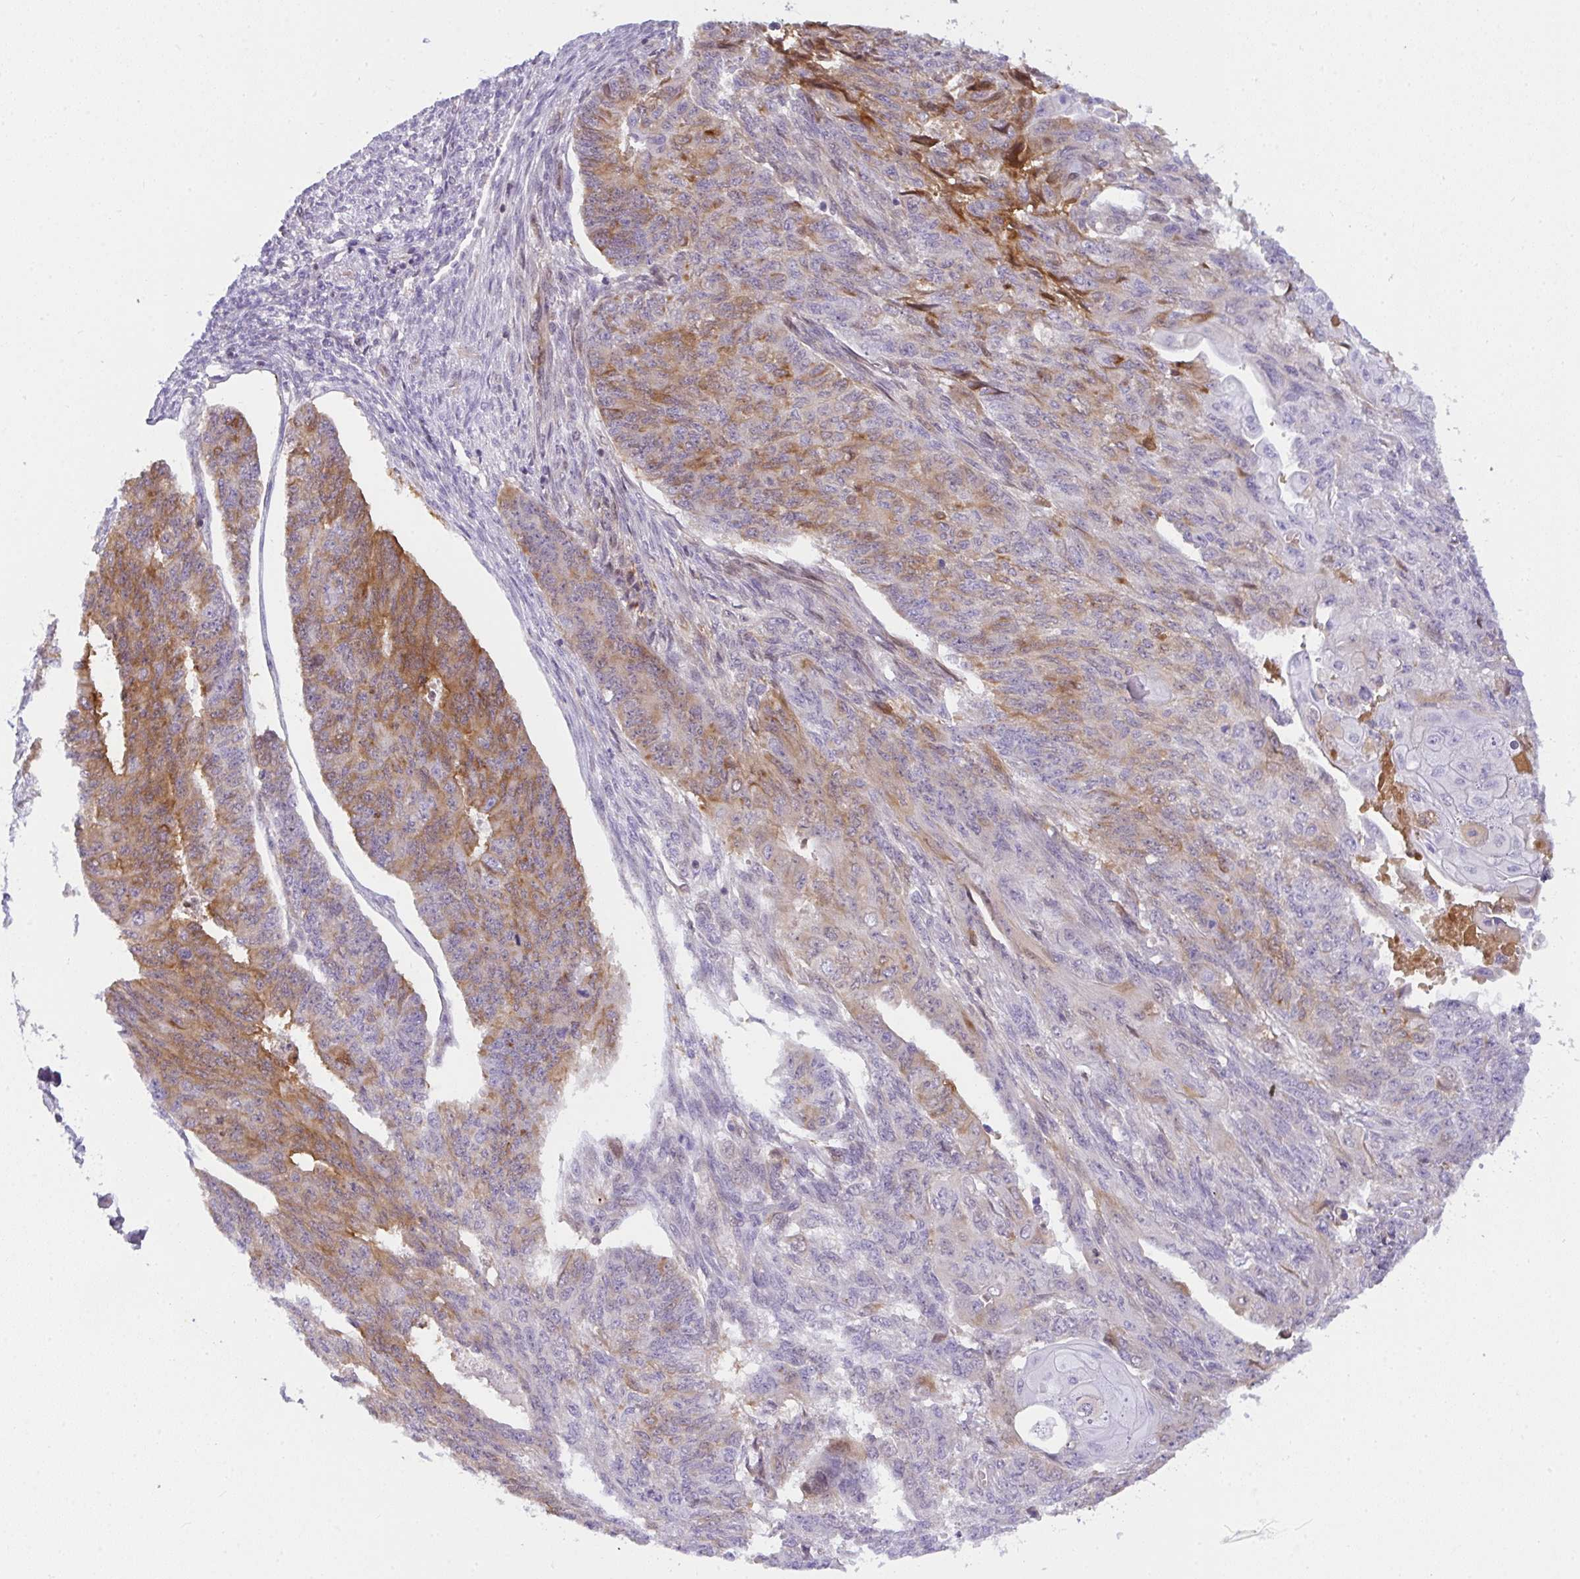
{"staining": {"intensity": "strong", "quantity": "25%-75%", "location": "cytoplasmic/membranous"}, "tissue": "endometrial cancer", "cell_type": "Tumor cells", "image_type": "cancer", "snomed": [{"axis": "morphology", "description": "Adenocarcinoma, NOS"}, {"axis": "topography", "description": "Endometrium"}], "caption": "Immunohistochemical staining of human adenocarcinoma (endometrial) exhibits high levels of strong cytoplasmic/membranous protein positivity in about 25%-75% of tumor cells.", "gene": "COX7B", "patient": {"sex": "female", "age": 32}}